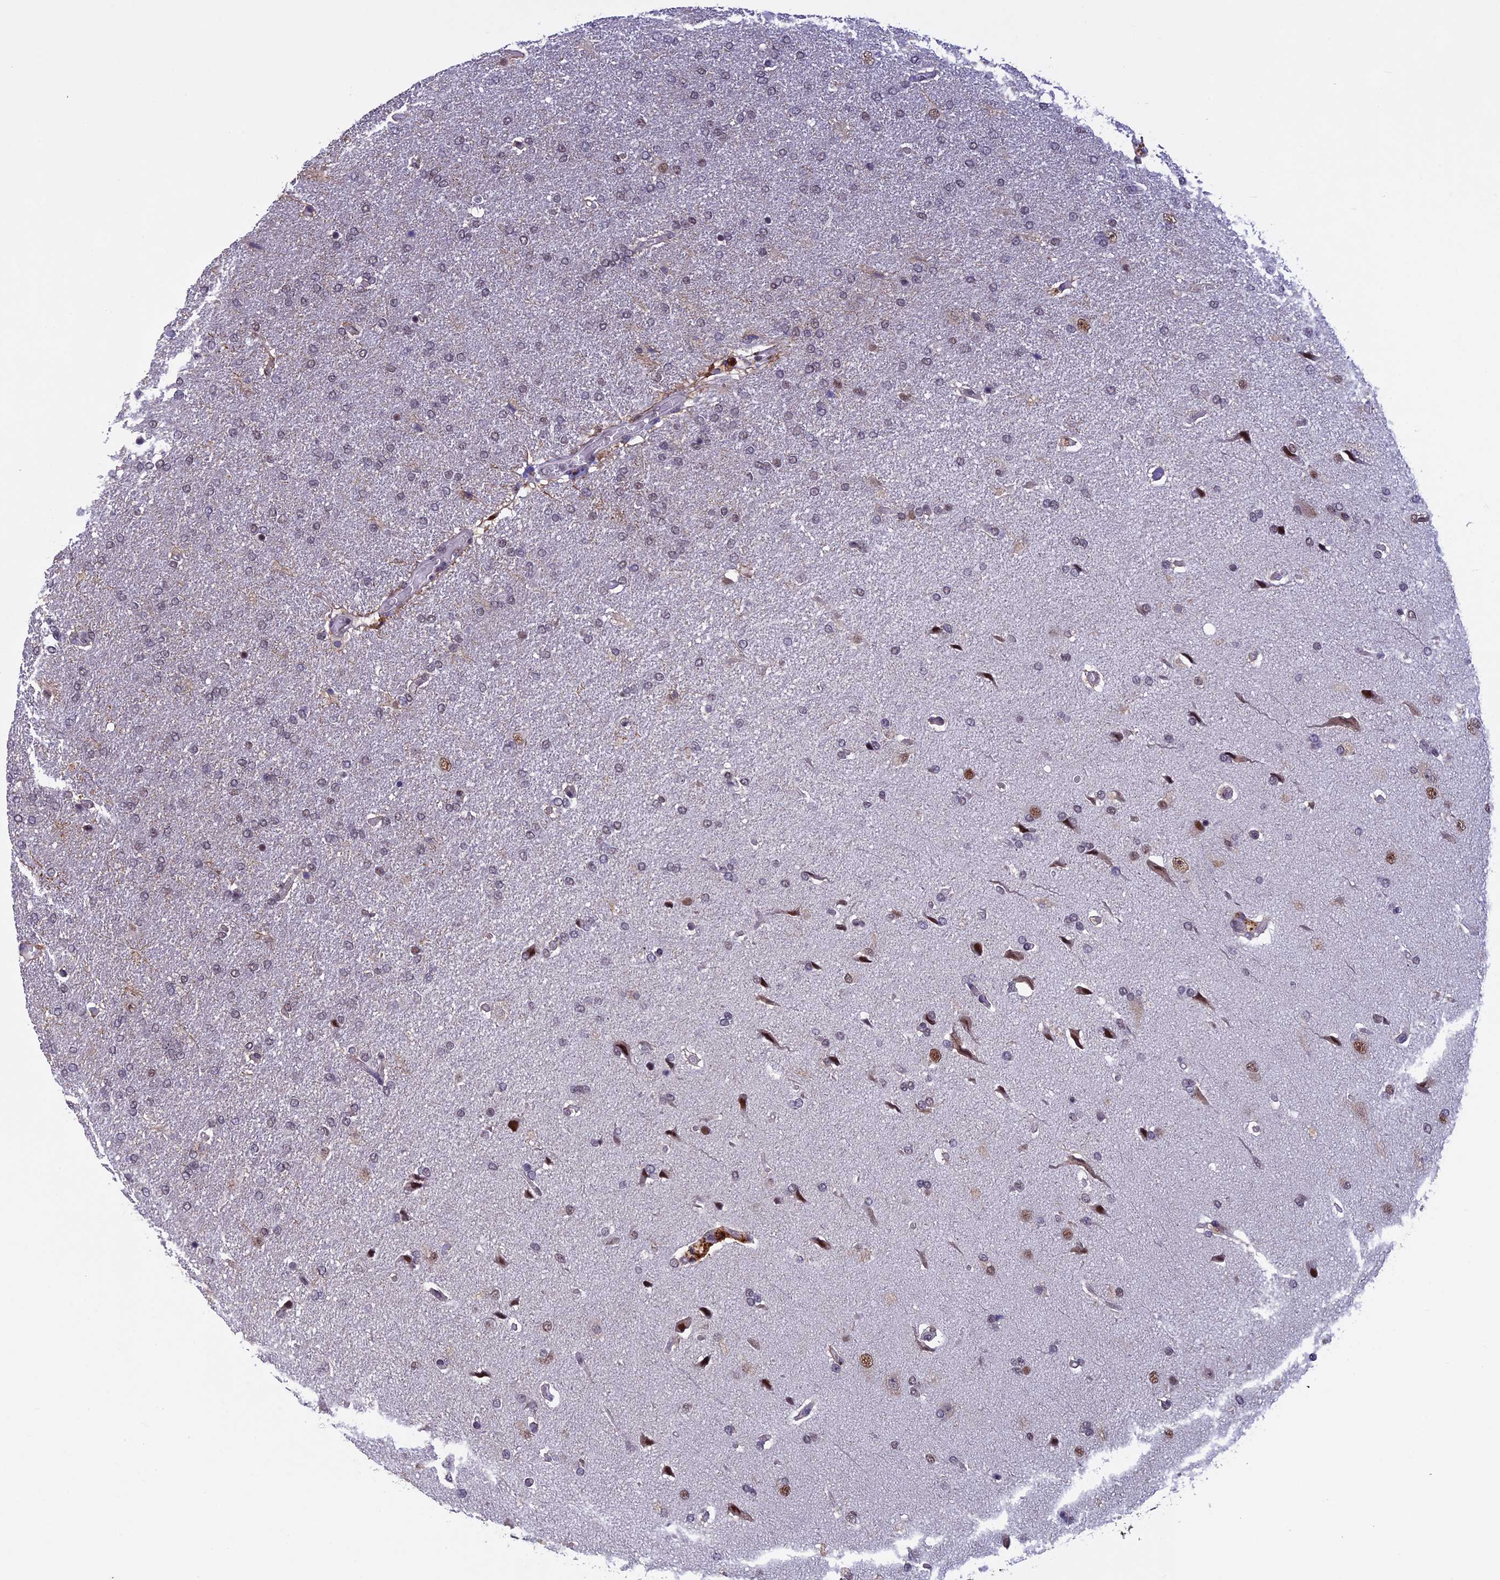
{"staining": {"intensity": "weak", "quantity": "<25%", "location": "nuclear"}, "tissue": "glioma", "cell_type": "Tumor cells", "image_type": "cancer", "snomed": [{"axis": "morphology", "description": "Glioma, malignant, High grade"}, {"axis": "topography", "description": "Brain"}], "caption": "Human glioma stained for a protein using immunohistochemistry (IHC) shows no expression in tumor cells.", "gene": "RNF40", "patient": {"sex": "male", "age": 72}}